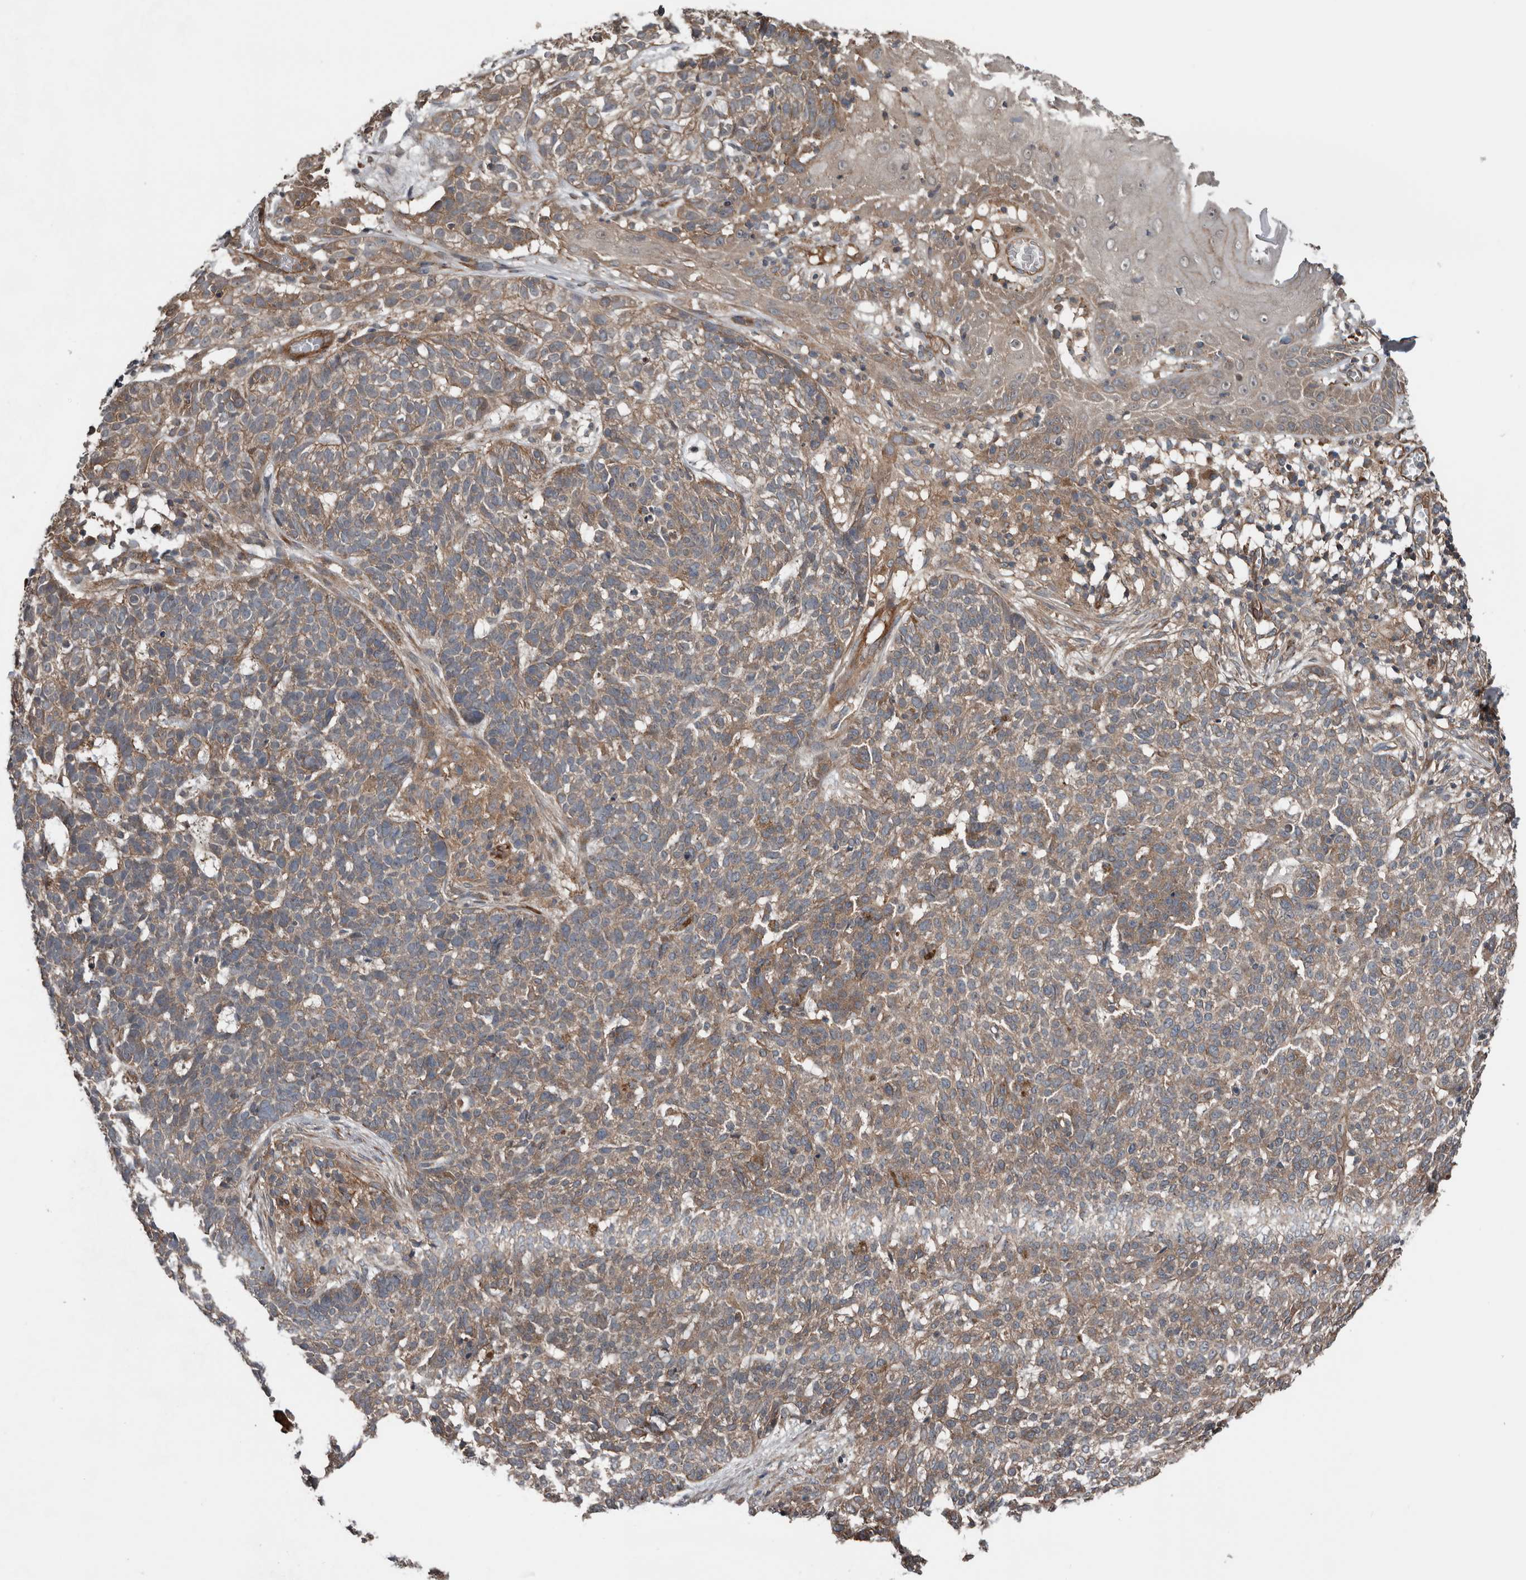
{"staining": {"intensity": "weak", "quantity": "25%-75%", "location": "cytoplasmic/membranous"}, "tissue": "skin cancer", "cell_type": "Tumor cells", "image_type": "cancer", "snomed": [{"axis": "morphology", "description": "Basal cell carcinoma"}, {"axis": "topography", "description": "Skin"}], "caption": "Weak cytoplasmic/membranous protein positivity is identified in approximately 25%-75% of tumor cells in skin cancer (basal cell carcinoma).", "gene": "DNAJB4", "patient": {"sex": "male", "age": 85}}